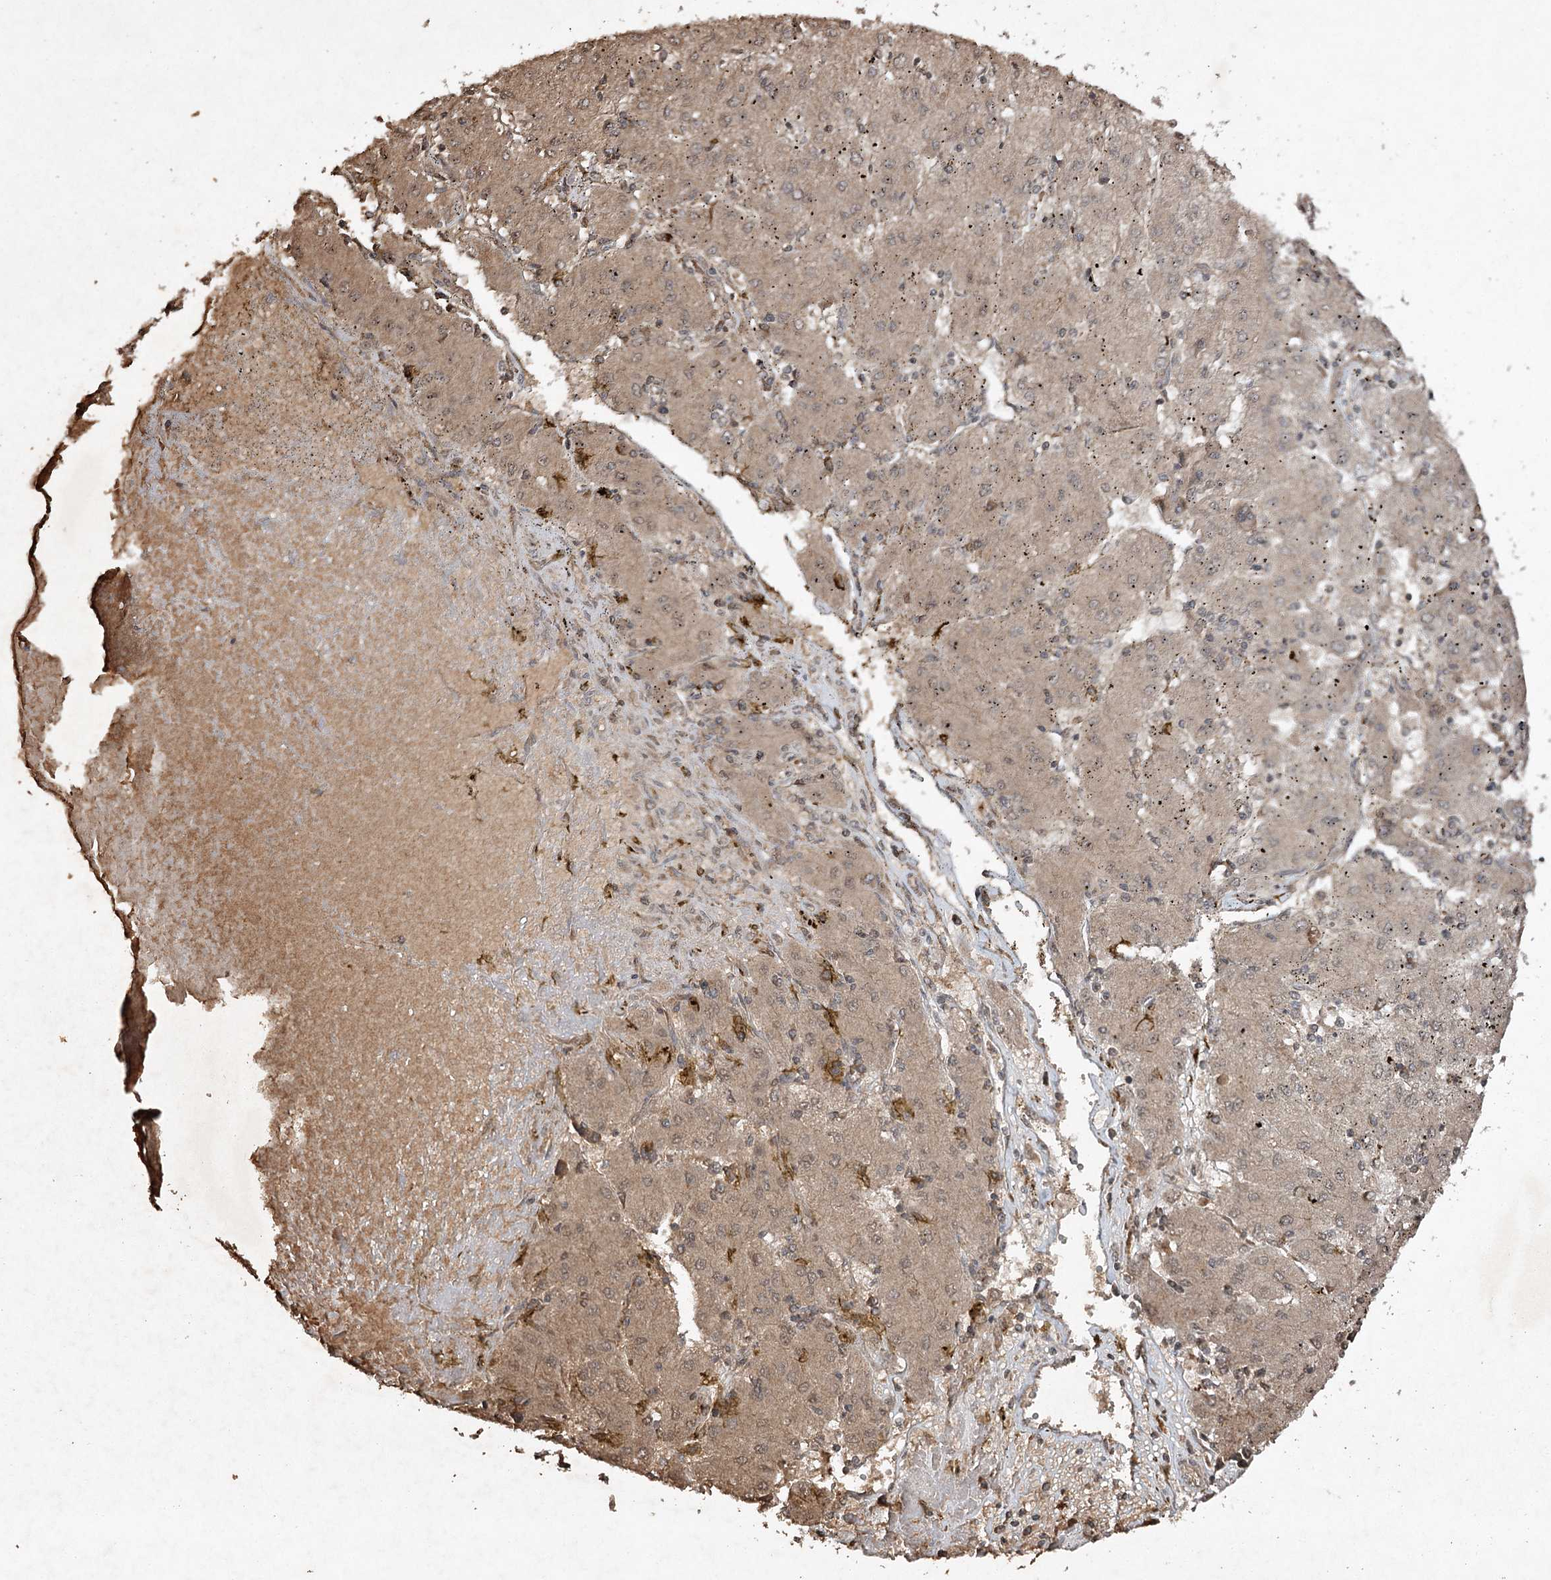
{"staining": {"intensity": "weak", "quantity": ">75%", "location": "cytoplasmic/membranous"}, "tissue": "liver cancer", "cell_type": "Tumor cells", "image_type": "cancer", "snomed": [{"axis": "morphology", "description": "Carcinoma, Hepatocellular, NOS"}, {"axis": "topography", "description": "Liver"}], "caption": "The micrograph displays immunohistochemical staining of liver cancer. There is weak cytoplasmic/membranous staining is identified in about >75% of tumor cells.", "gene": "CYP2B6", "patient": {"sex": "male", "age": 72}}